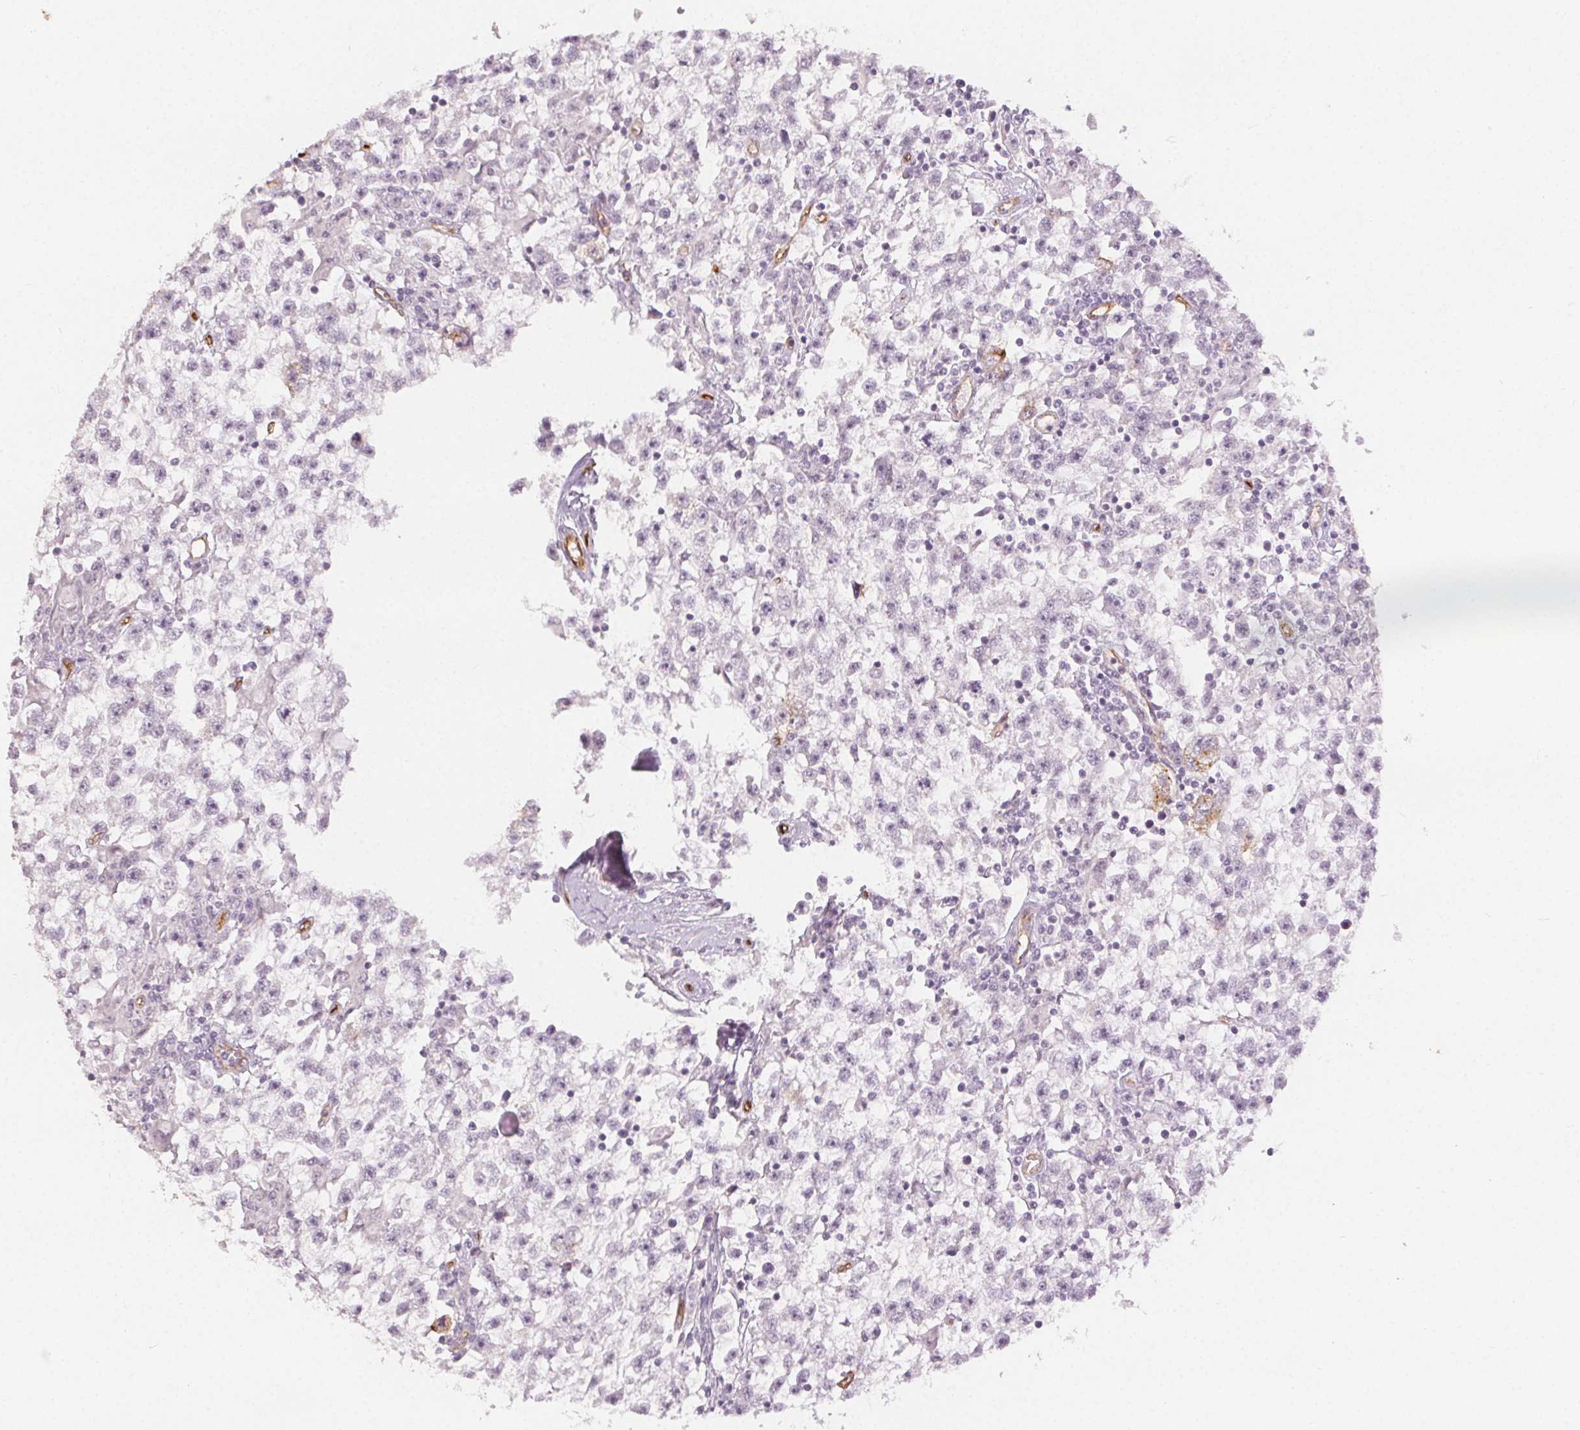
{"staining": {"intensity": "negative", "quantity": "none", "location": "none"}, "tissue": "testis cancer", "cell_type": "Tumor cells", "image_type": "cancer", "snomed": [{"axis": "morphology", "description": "Seminoma, NOS"}, {"axis": "topography", "description": "Testis"}], "caption": "Tumor cells are negative for brown protein staining in testis seminoma.", "gene": "PODXL", "patient": {"sex": "male", "age": 31}}